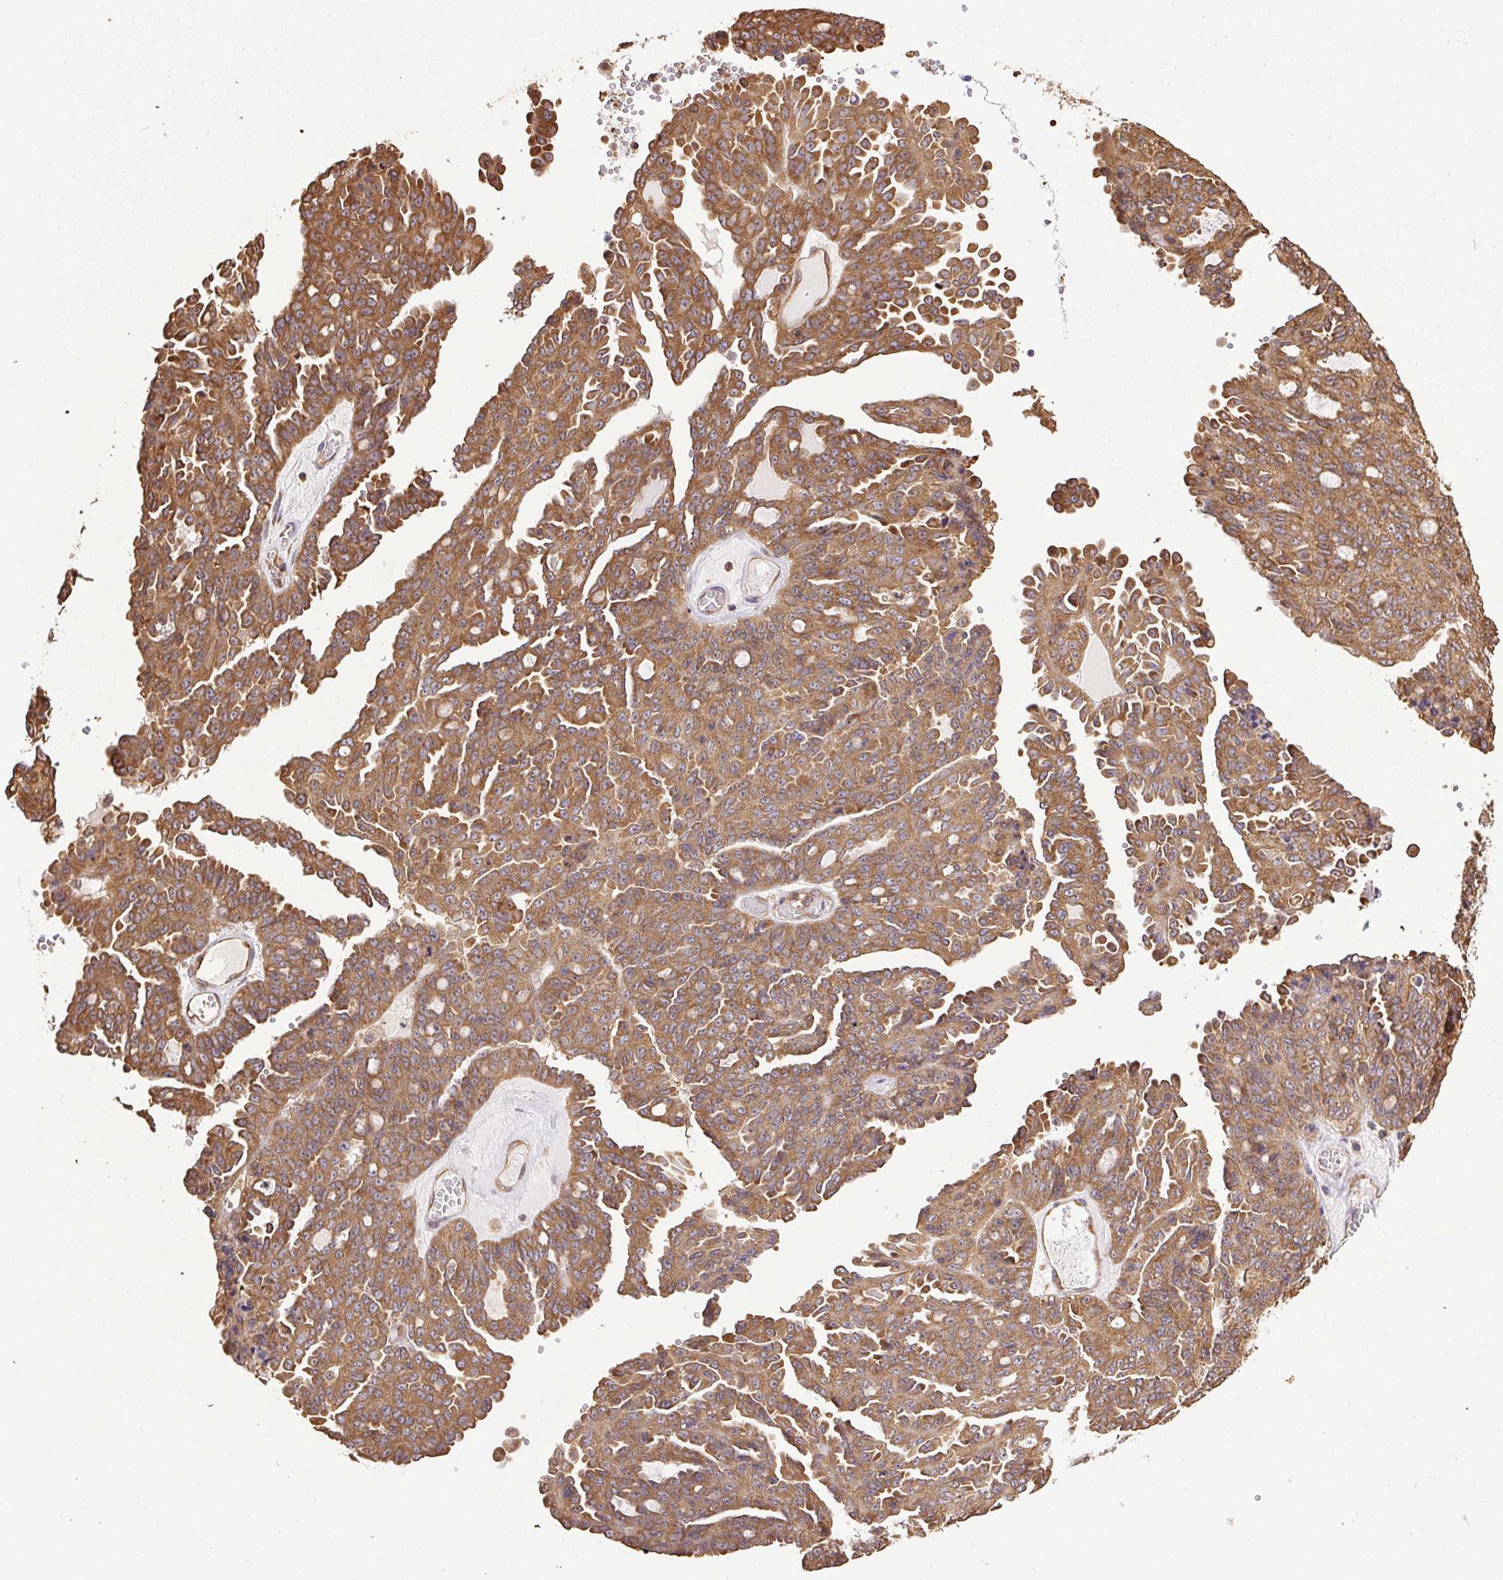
{"staining": {"intensity": "strong", "quantity": ">75%", "location": "cytoplasmic/membranous"}, "tissue": "ovarian cancer", "cell_type": "Tumor cells", "image_type": "cancer", "snomed": [{"axis": "morphology", "description": "Cystadenocarcinoma, serous, NOS"}, {"axis": "topography", "description": "Ovary"}], "caption": "Immunohistochemical staining of human ovarian cancer reveals high levels of strong cytoplasmic/membranous expression in about >75% of tumor cells.", "gene": "EIF2S1", "patient": {"sex": "female", "age": 71}}